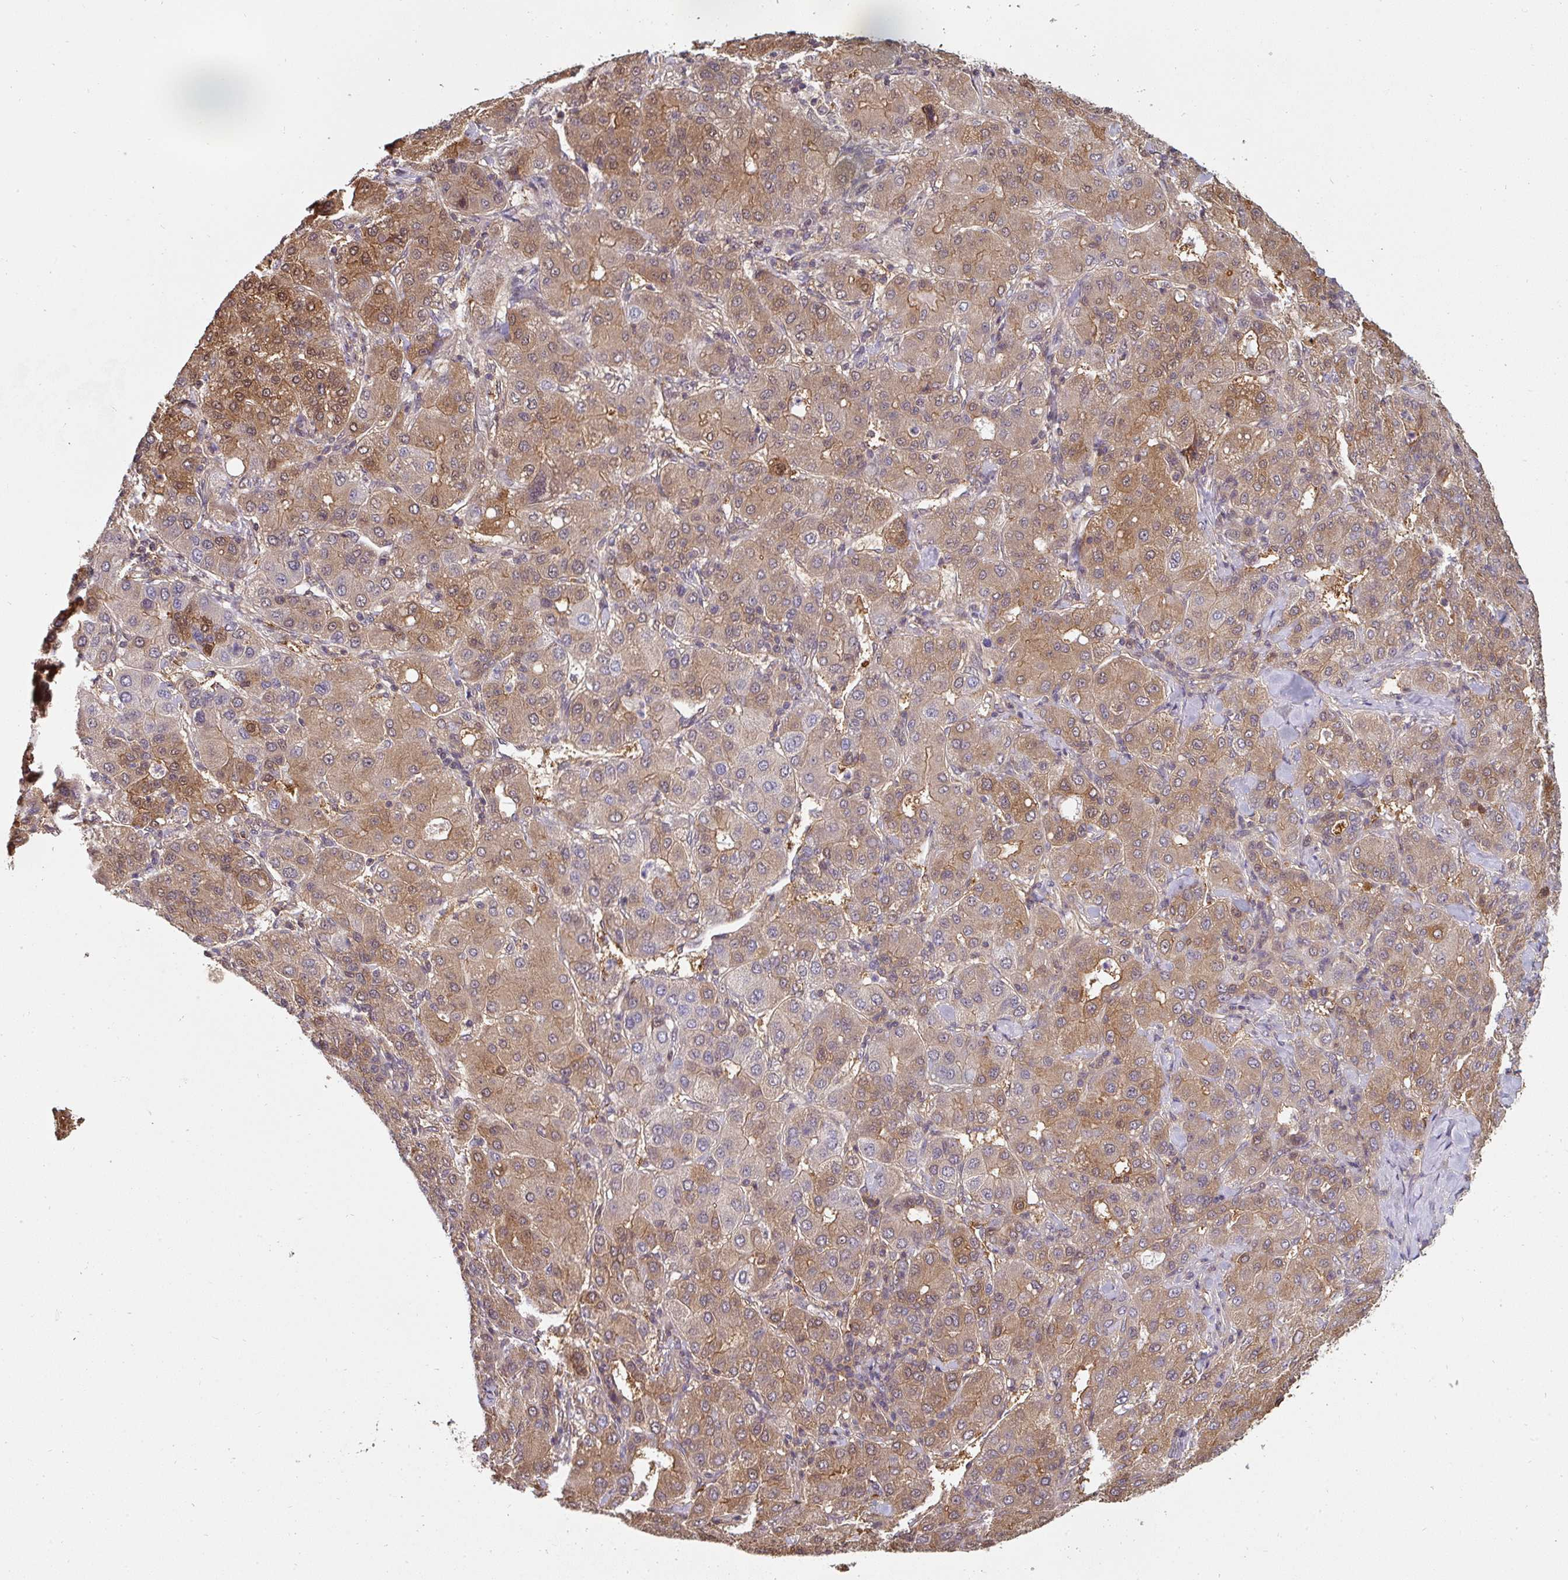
{"staining": {"intensity": "moderate", "quantity": "25%-75%", "location": "cytoplasmic/membranous,nuclear"}, "tissue": "liver cancer", "cell_type": "Tumor cells", "image_type": "cancer", "snomed": [{"axis": "morphology", "description": "Carcinoma, Hepatocellular, NOS"}, {"axis": "topography", "description": "Liver"}], "caption": "Immunohistochemistry (DAB) staining of liver cancer demonstrates moderate cytoplasmic/membranous and nuclear protein positivity in about 25%-75% of tumor cells.", "gene": "ST13", "patient": {"sex": "male", "age": 65}}